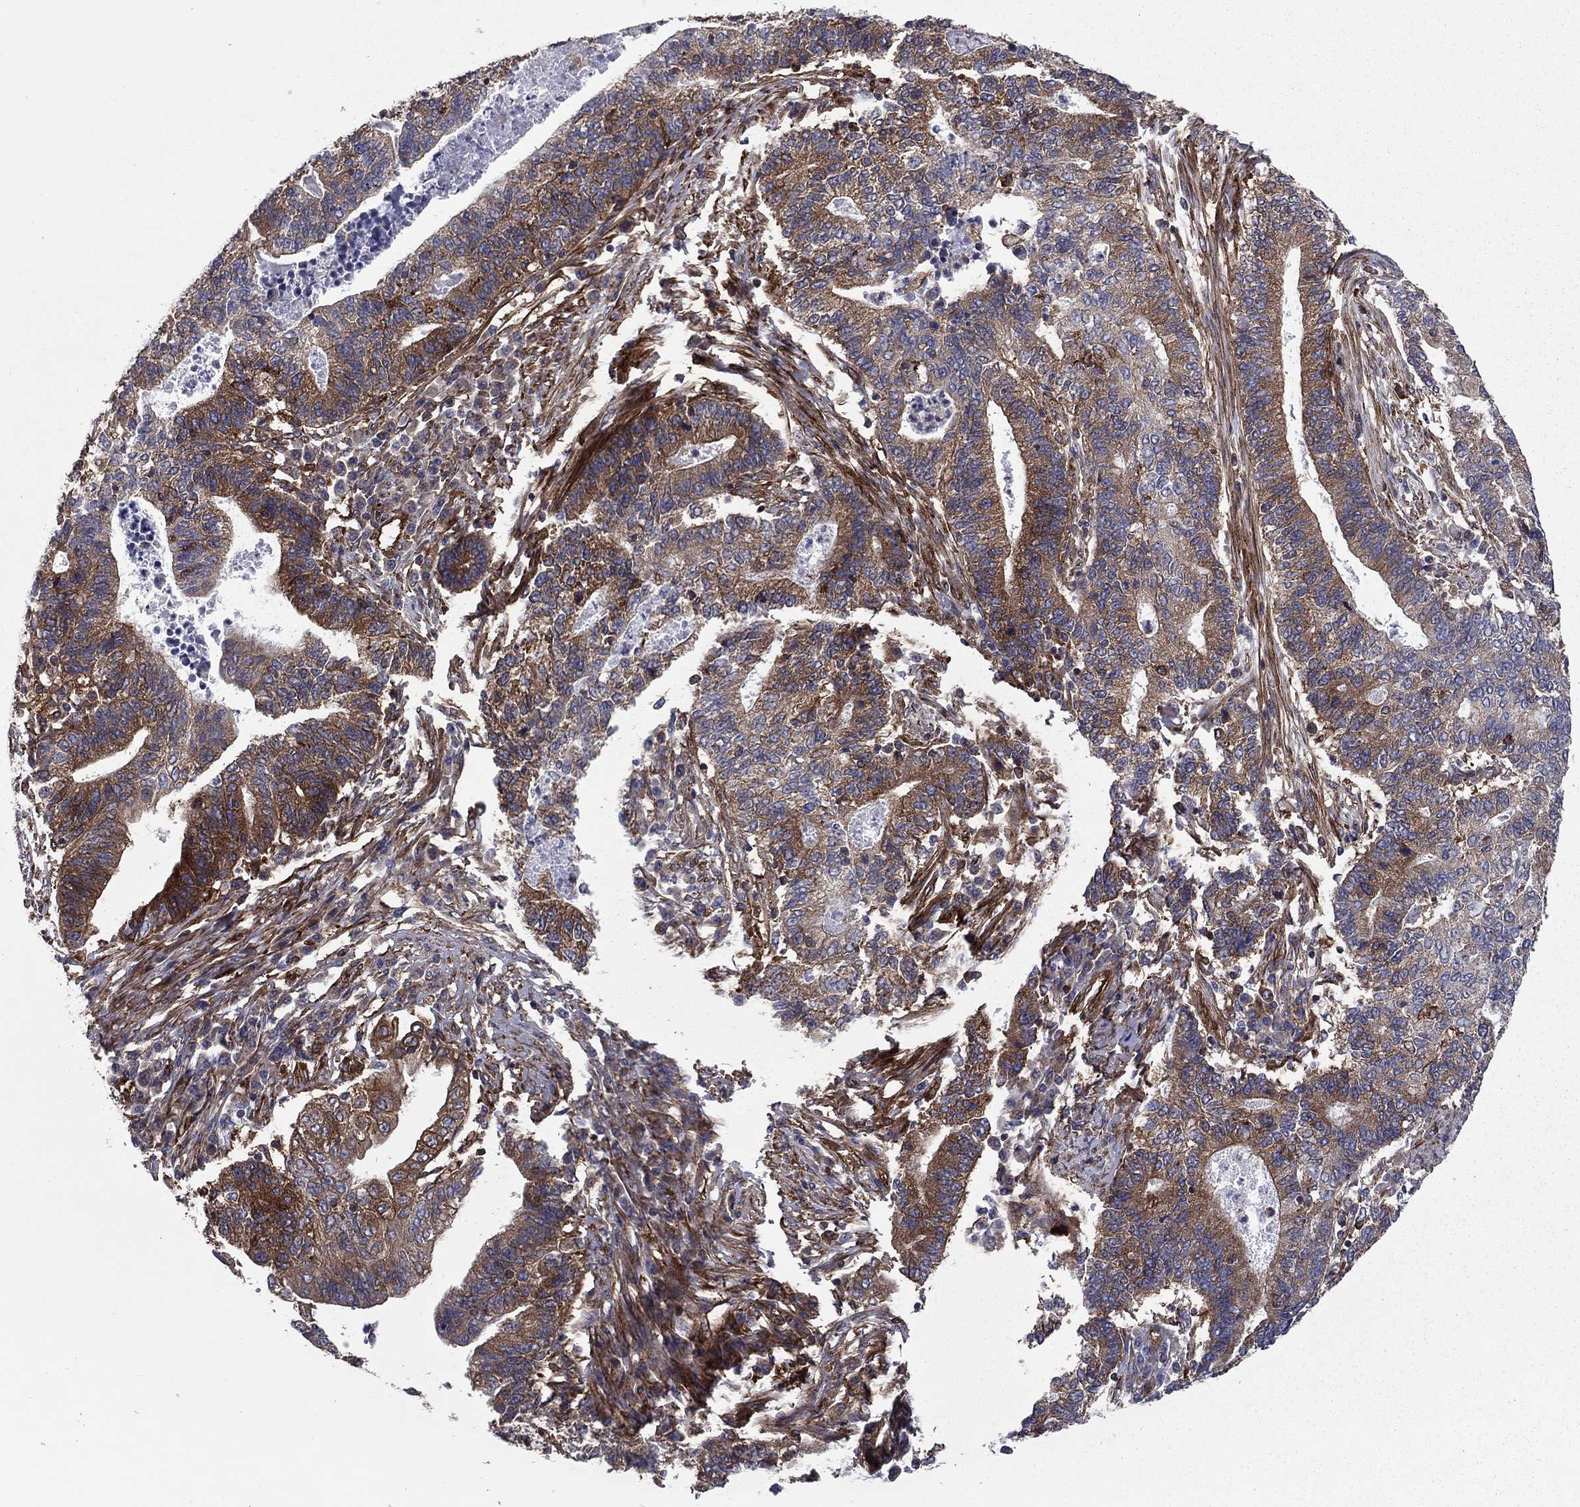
{"staining": {"intensity": "strong", "quantity": "25%-75%", "location": "cytoplasmic/membranous"}, "tissue": "endometrial cancer", "cell_type": "Tumor cells", "image_type": "cancer", "snomed": [{"axis": "morphology", "description": "Adenocarcinoma, NOS"}, {"axis": "topography", "description": "Uterus"}, {"axis": "topography", "description": "Endometrium"}], "caption": "Protein expression analysis of endometrial cancer exhibits strong cytoplasmic/membranous positivity in approximately 25%-75% of tumor cells. Ihc stains the protein in brown and the nuclei are stained blue.", "gene": "EHBP1L1", "patient": {"sex": "female", "age": 54}}